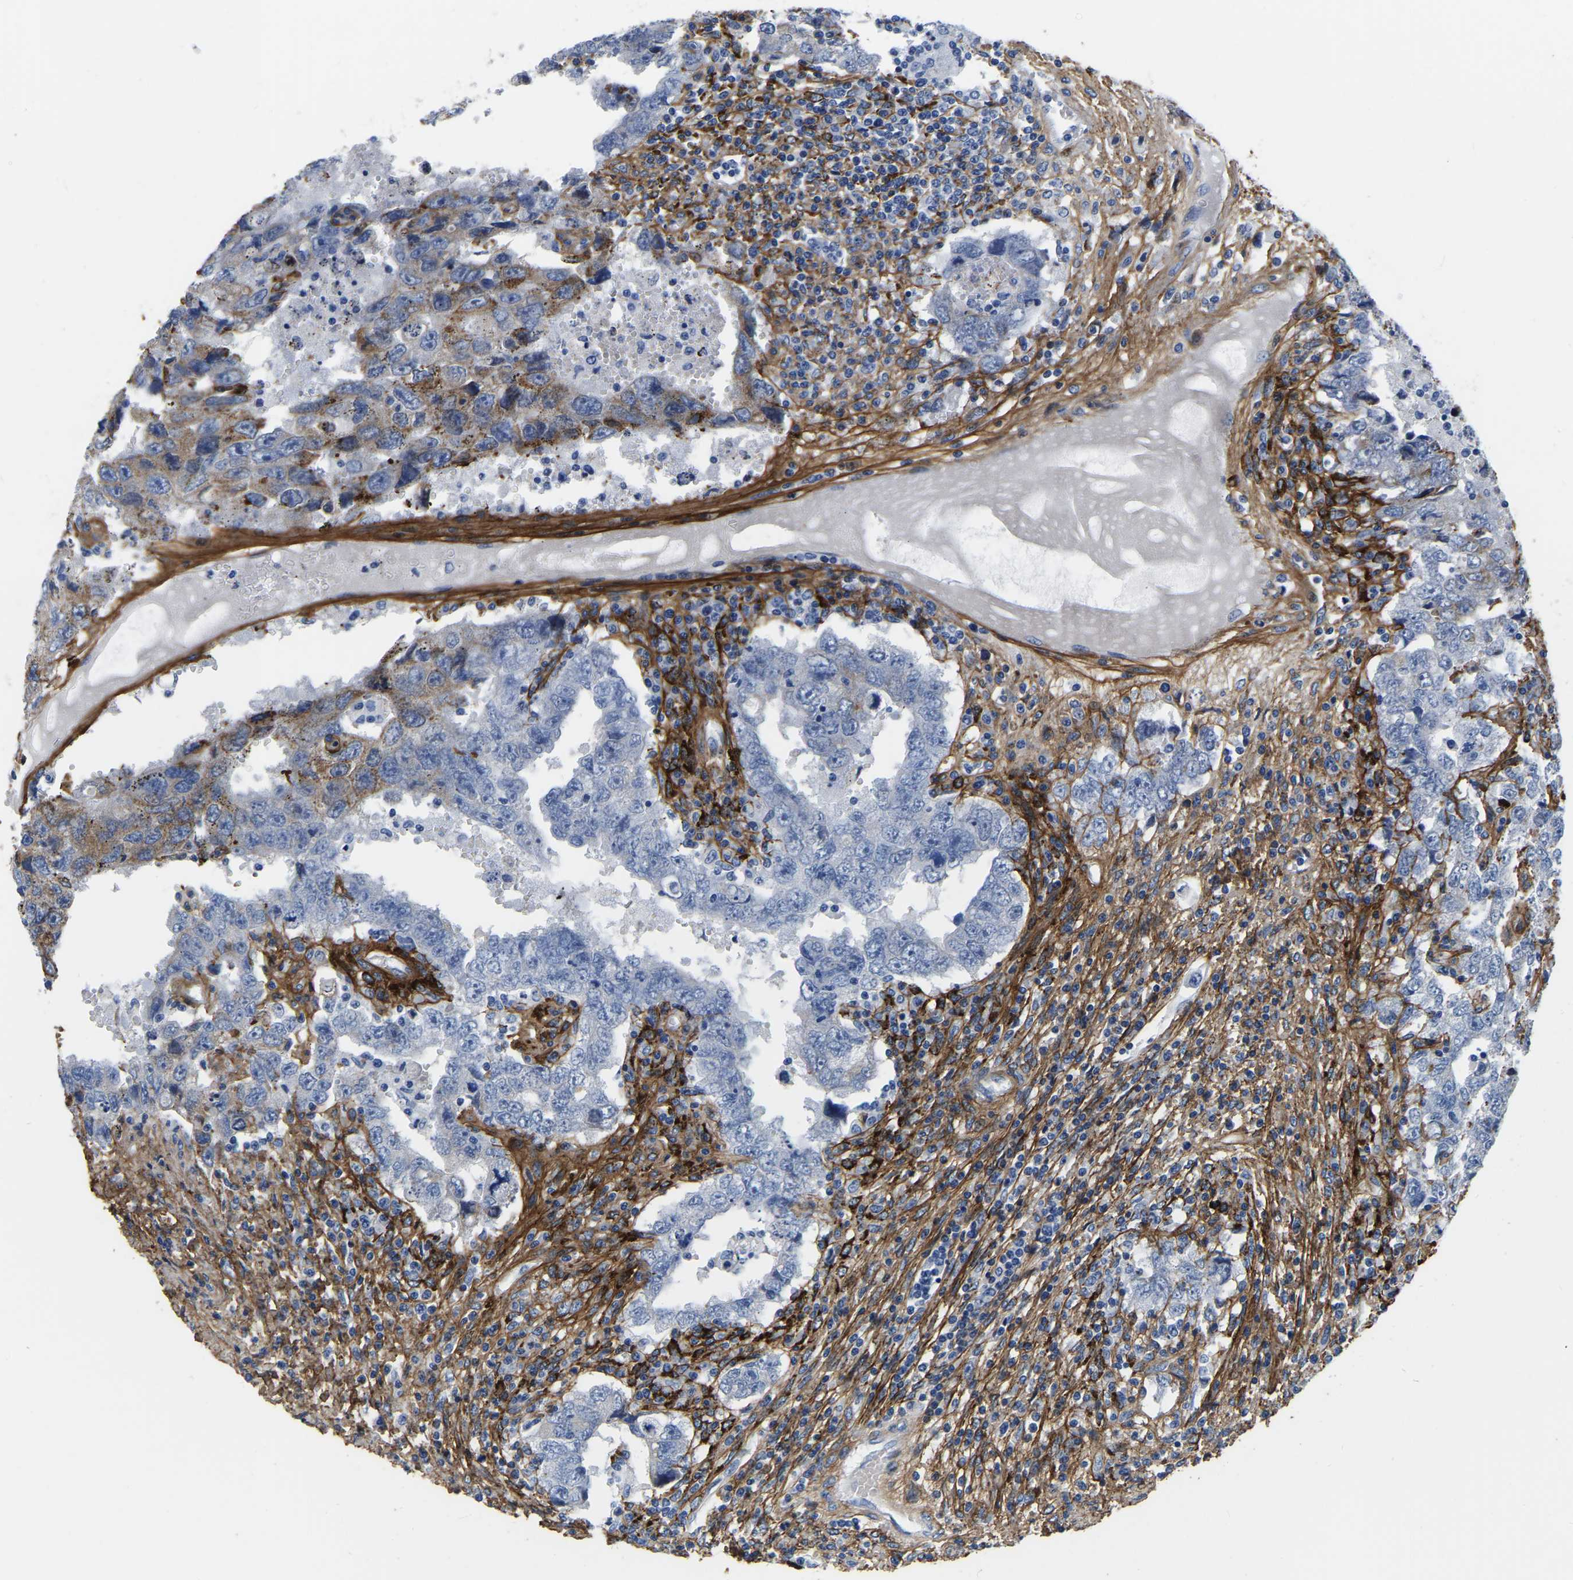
{"staining": {"intensity": "moderate", "quantity": "<25%", "location": "cytoplasmic/membranous"}, "tissue": "testis cancer", "cell_type": "Tumor cells", "image_type": "cancer", "snomed": [{"axis": "morphology", "description": "Carcinoma, Embryonal, NOS"}, {"axis": "topography", "description": "Testis"}], "caption": "Embryonal carcinoma (testis) stained with immunohistochemistry exhibits moderate cytoplasmic/membranous positivity in about <25% of tumor cells. The protein is shown in brown color, while the nuclei are stained blue.", "gene": "COL6A1", "patient": {"sex": "male", "age": 26}}